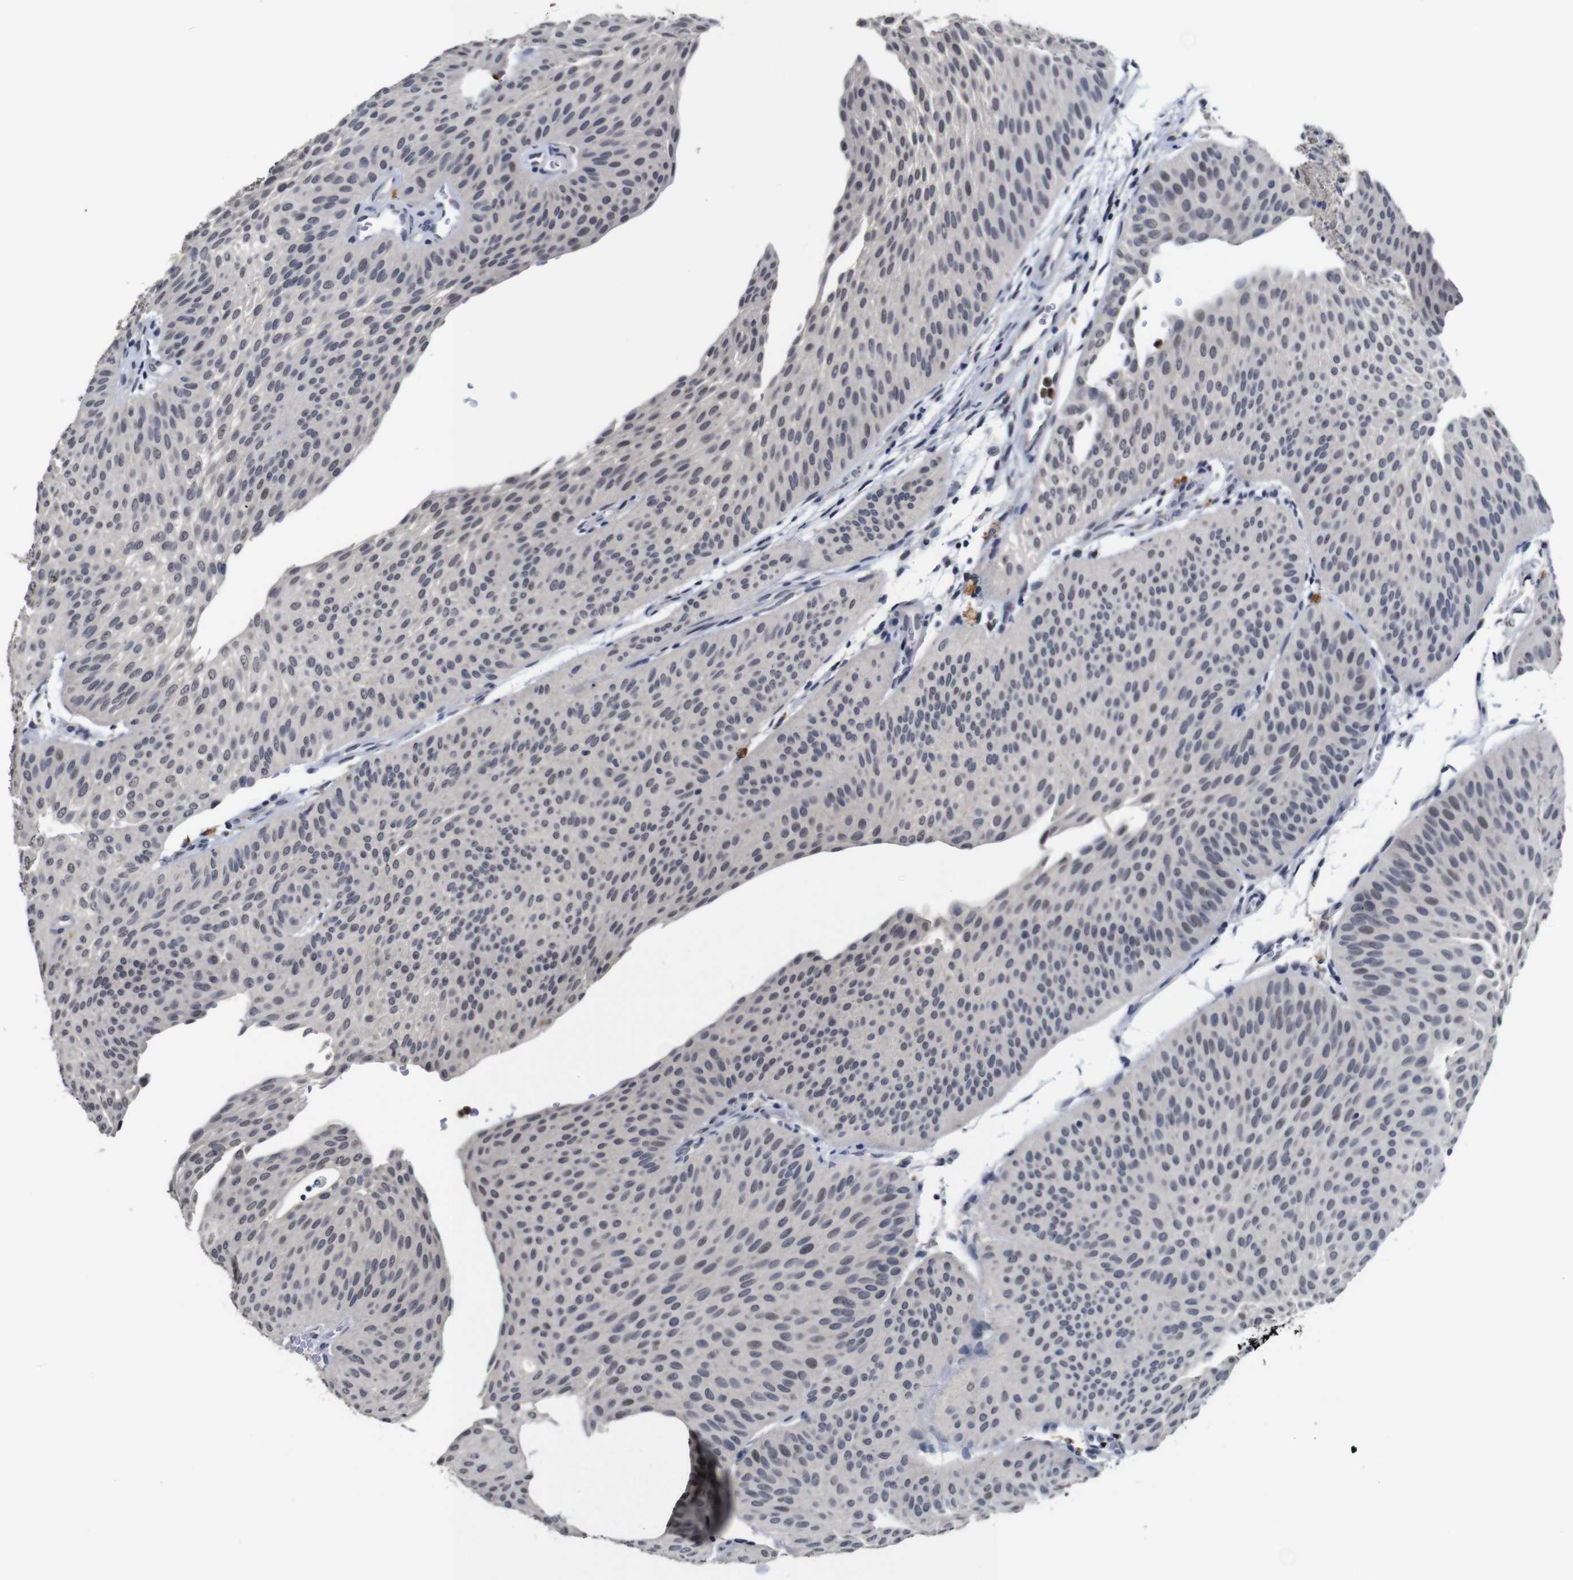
{"staining": {"intensity": "weak", "quantity": "25%-75%", "location": "cytoplasmic/membranous,nuclear"}, "tissue": "urothelial cancer", "cell_type": "Tumor cells", "image_type": "cancer", "snomed": [{"axis": "morphology", "description": "Urothelial carcinoma, Low grade"}, {"axis": "topography", "description": "Urinary bladder"}], "caption": "IHC staining of urothelial carcinoma (low-grade), which exhibits low levels of weak cytoplasmic/membranous and nuclear staining in about 25%-75% of tumor cells indicating weak cytoplasmic/membranous and nuclear protein staining. The staining was performed using DAB (brown) for protein detection and nuclei were counterstained in hematoxylin (blue).", "gene": "NTRK3", "patient": {"sex": "female", "age": 60}}